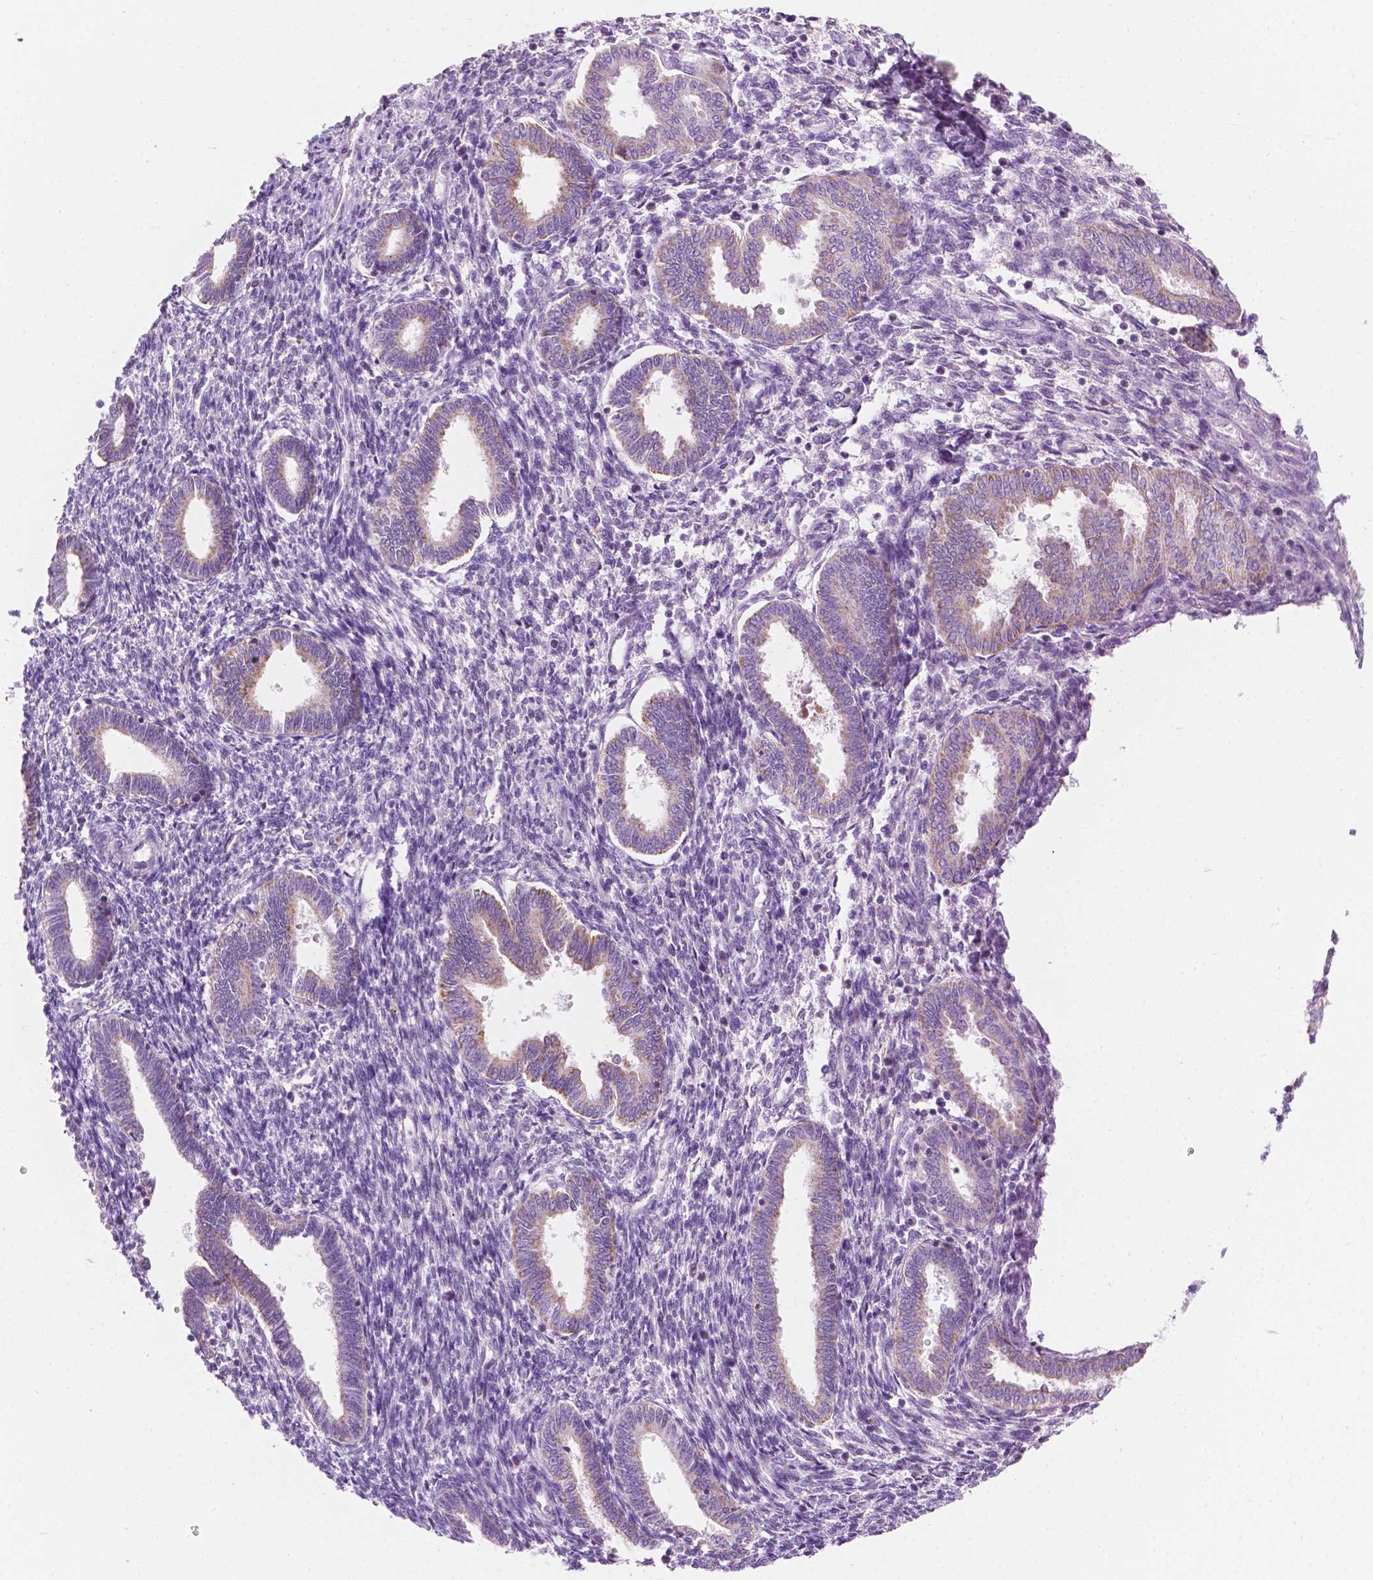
{"staining": {"intensity": "negative", "quantity": "none", "location": "none"}, "tissue": "endometrium", "cell_type": "Cells in endometrial stroma", "image_type": "normal", "snomed": [{"axis": "morphology", "description": "Normal tissue, NOS"}, {"axis": "topography", "description": "Endometrium"}], "caption": "A histopathology image of human endometrium is negative for staining in cells in endometrial stroma. Brightfield microscopy of immunohistochemistry stained with DAB (brown) and hematoxylin (blue), captured at high magnification.", "gene": "NOS1AP", "patient": {"sex": "female", "age": 42}}